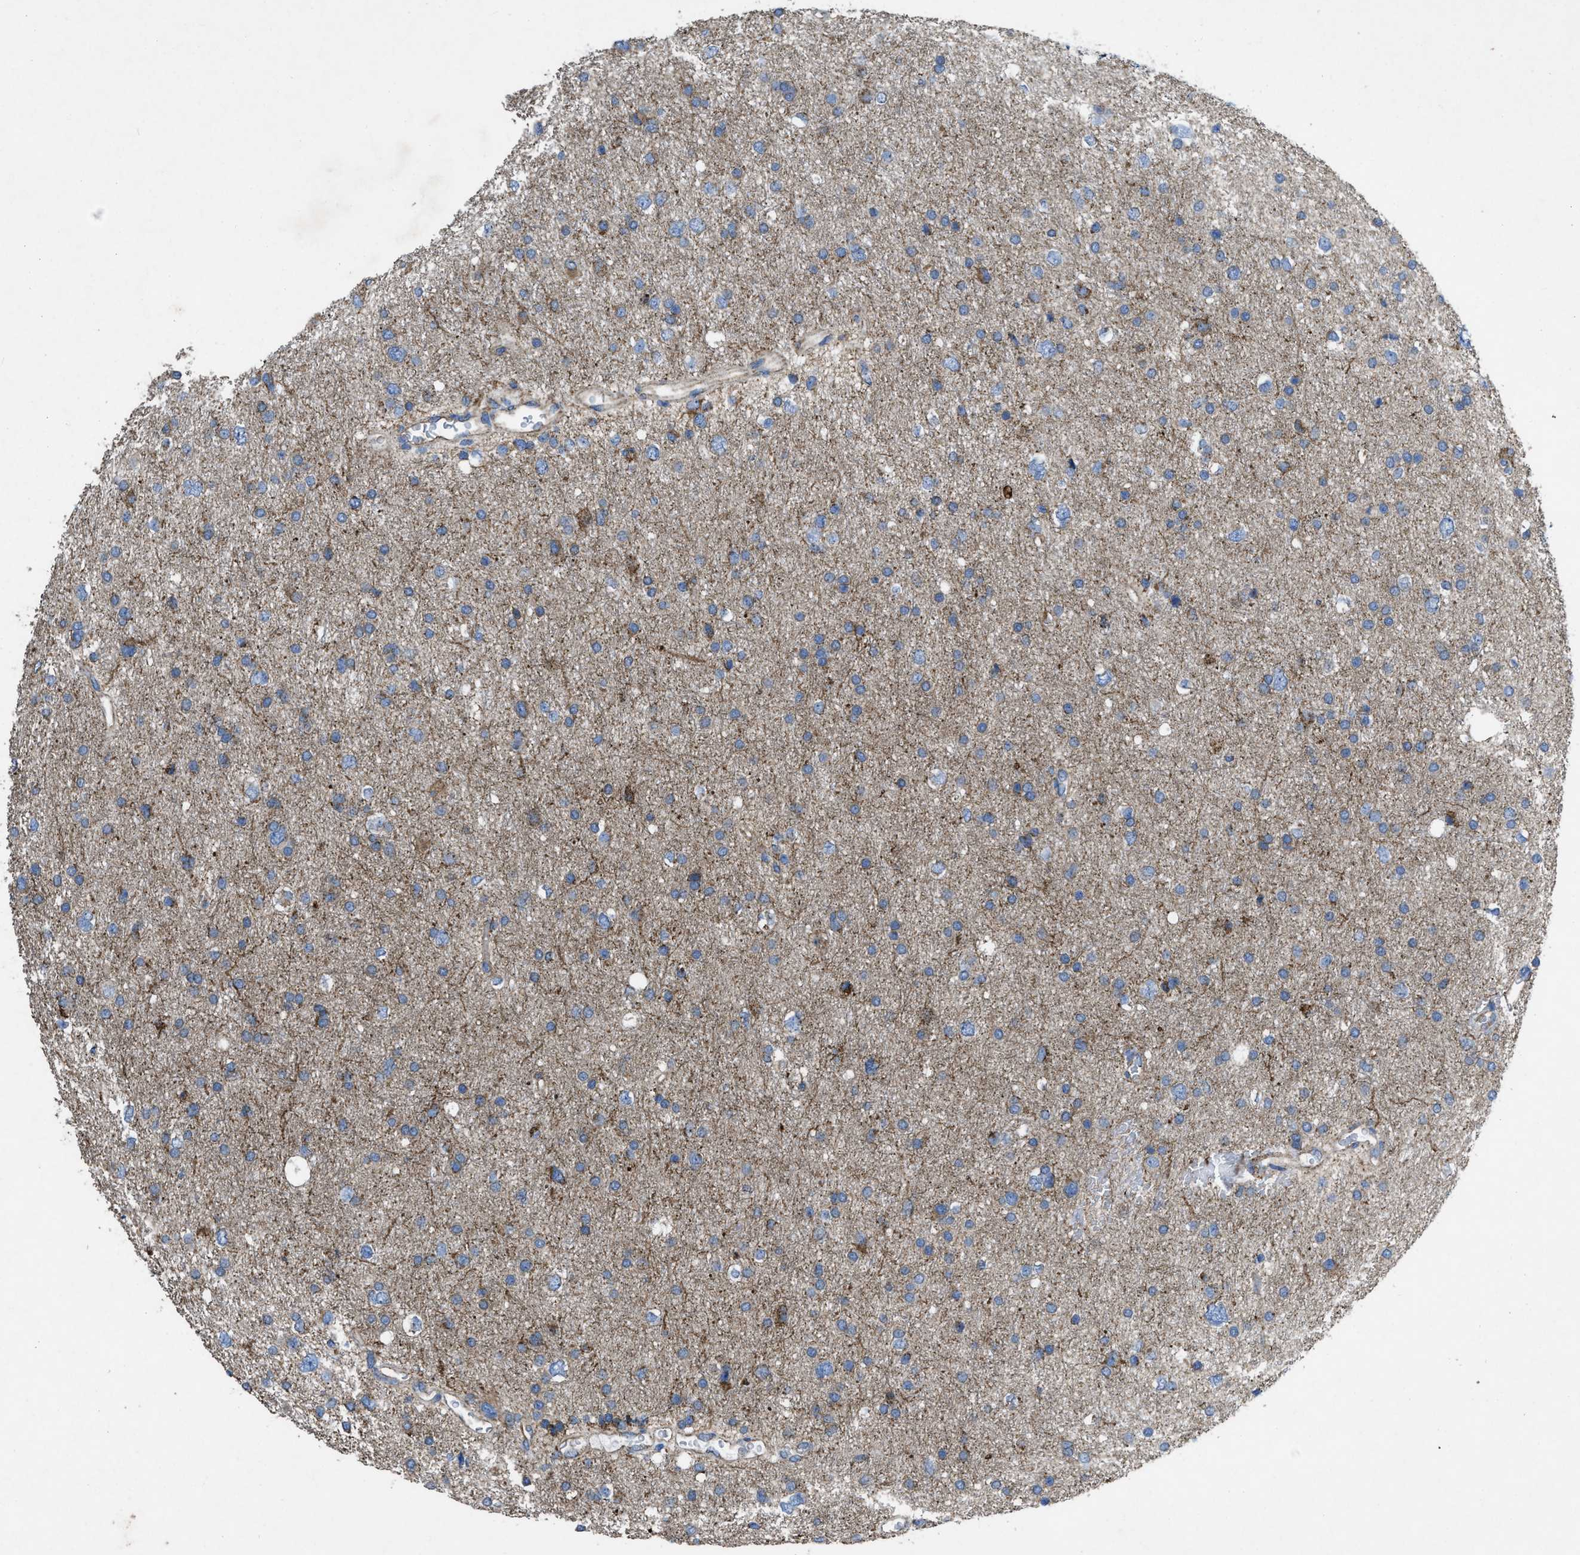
{"staining": {"intensity": "negative", "quantity": "none", "location": "none"}, "tissue": "glioma", "cell_type": "Tumor cells", "image_type": "cancer", "snomed": [{"axis": "morphology", "description": "Glioma, malignant, Low grade"}, {"axis": "topography", "description": "Brain"}], "caption": "Immunohistochemical staining of malignant glioma (low-grade) exhibits no significant staining in tumor cells.", "gene": "DOLPP1", "patient": {"sex": "female", "age": 37}}